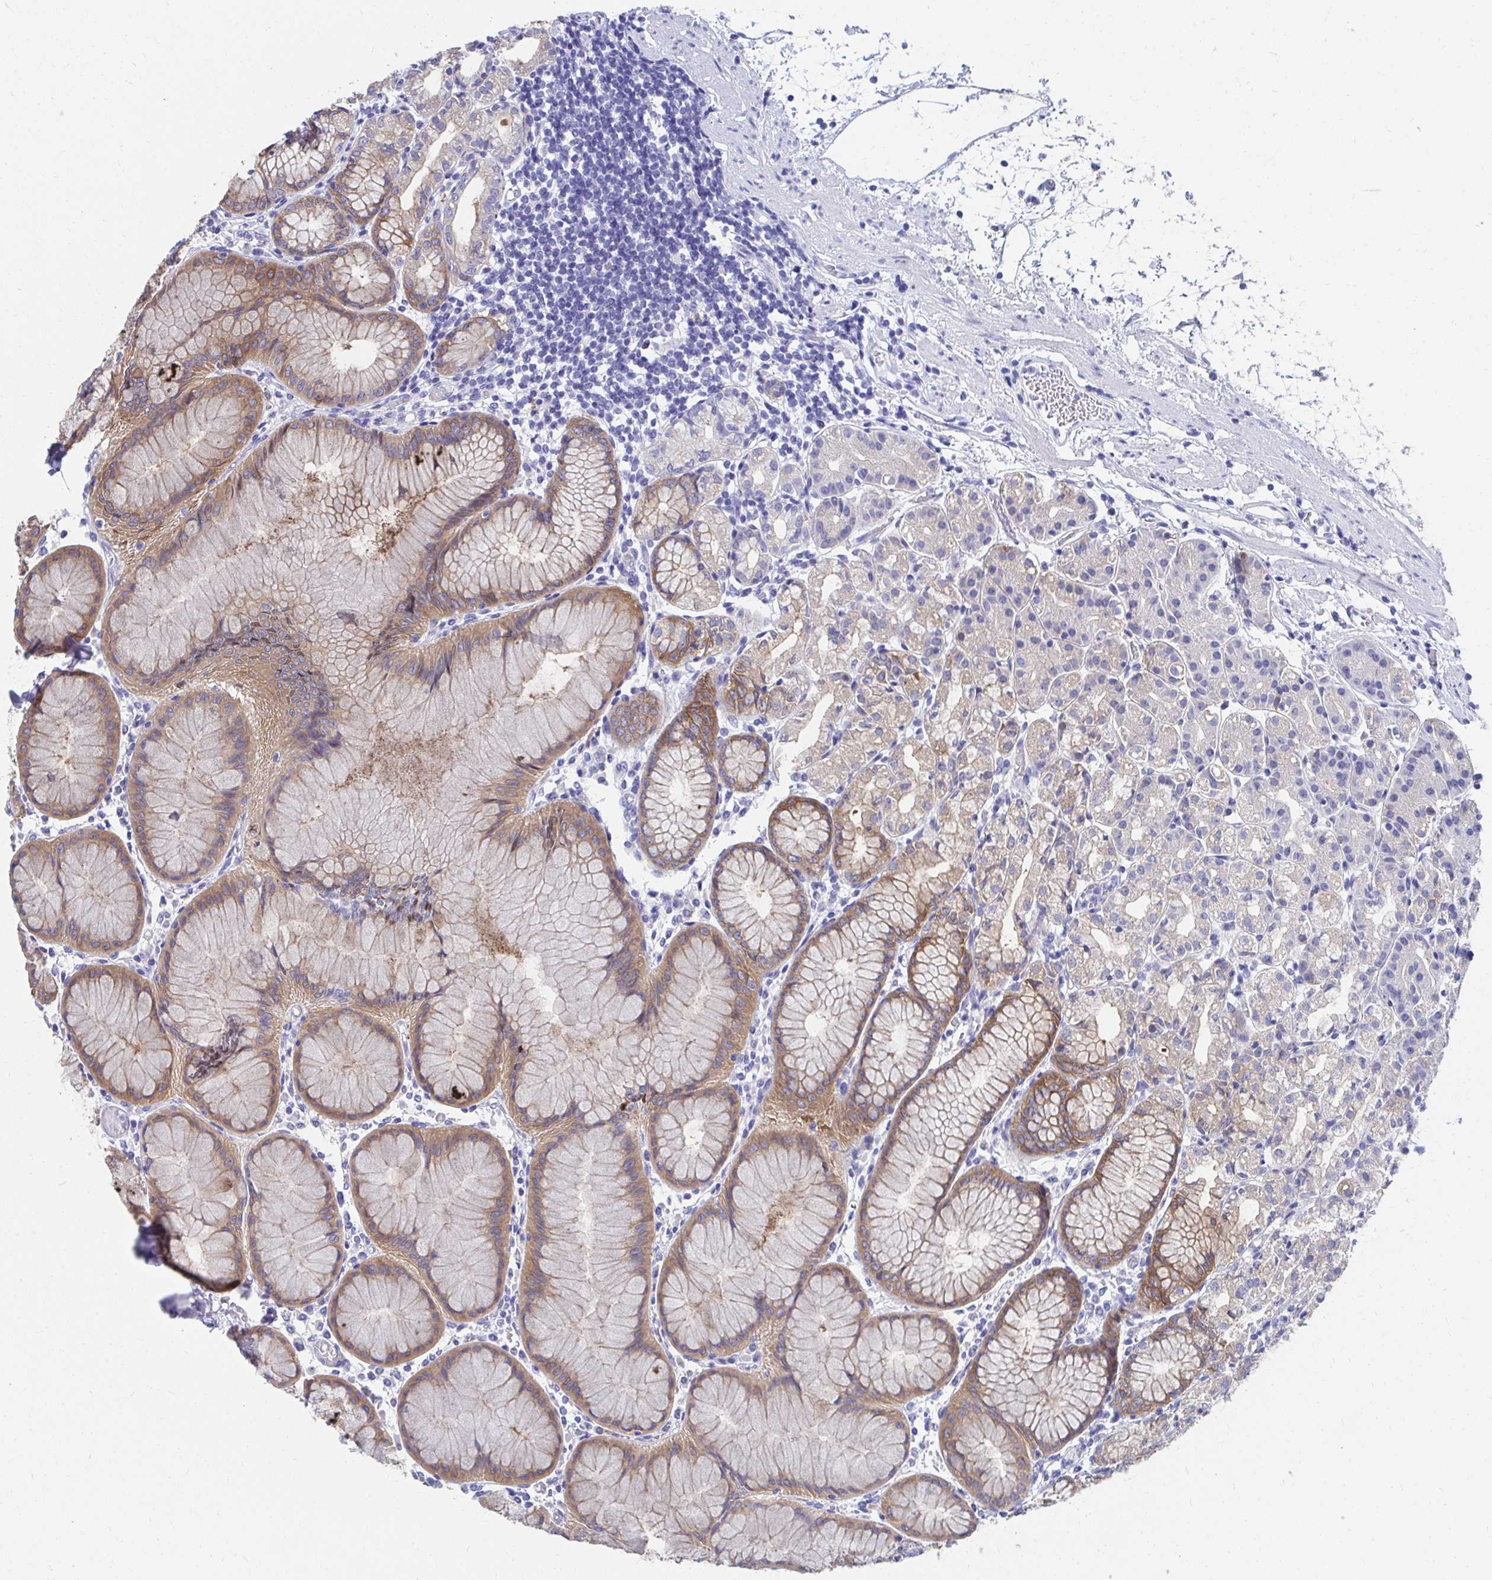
{"staining": {"intensity": "moderate", "quantity": "25%-75%", "location": "cytoplasmic/membranous"}, "tissue": "stomach", "cell_type": "Glandular cells", "image_type": "normal", "snomed": [{"axis": "morphology", "description": "Normal tissue, NOS"}, {"axis": "topography", "description": "Stomach"}], "caption": "A brown stain highlights moderate cytoplasmic/membranous expression of a protein in glandular cells of normal human stomach.", "gene": "HGD", "patient": {"sex": "female", "age": 57}}